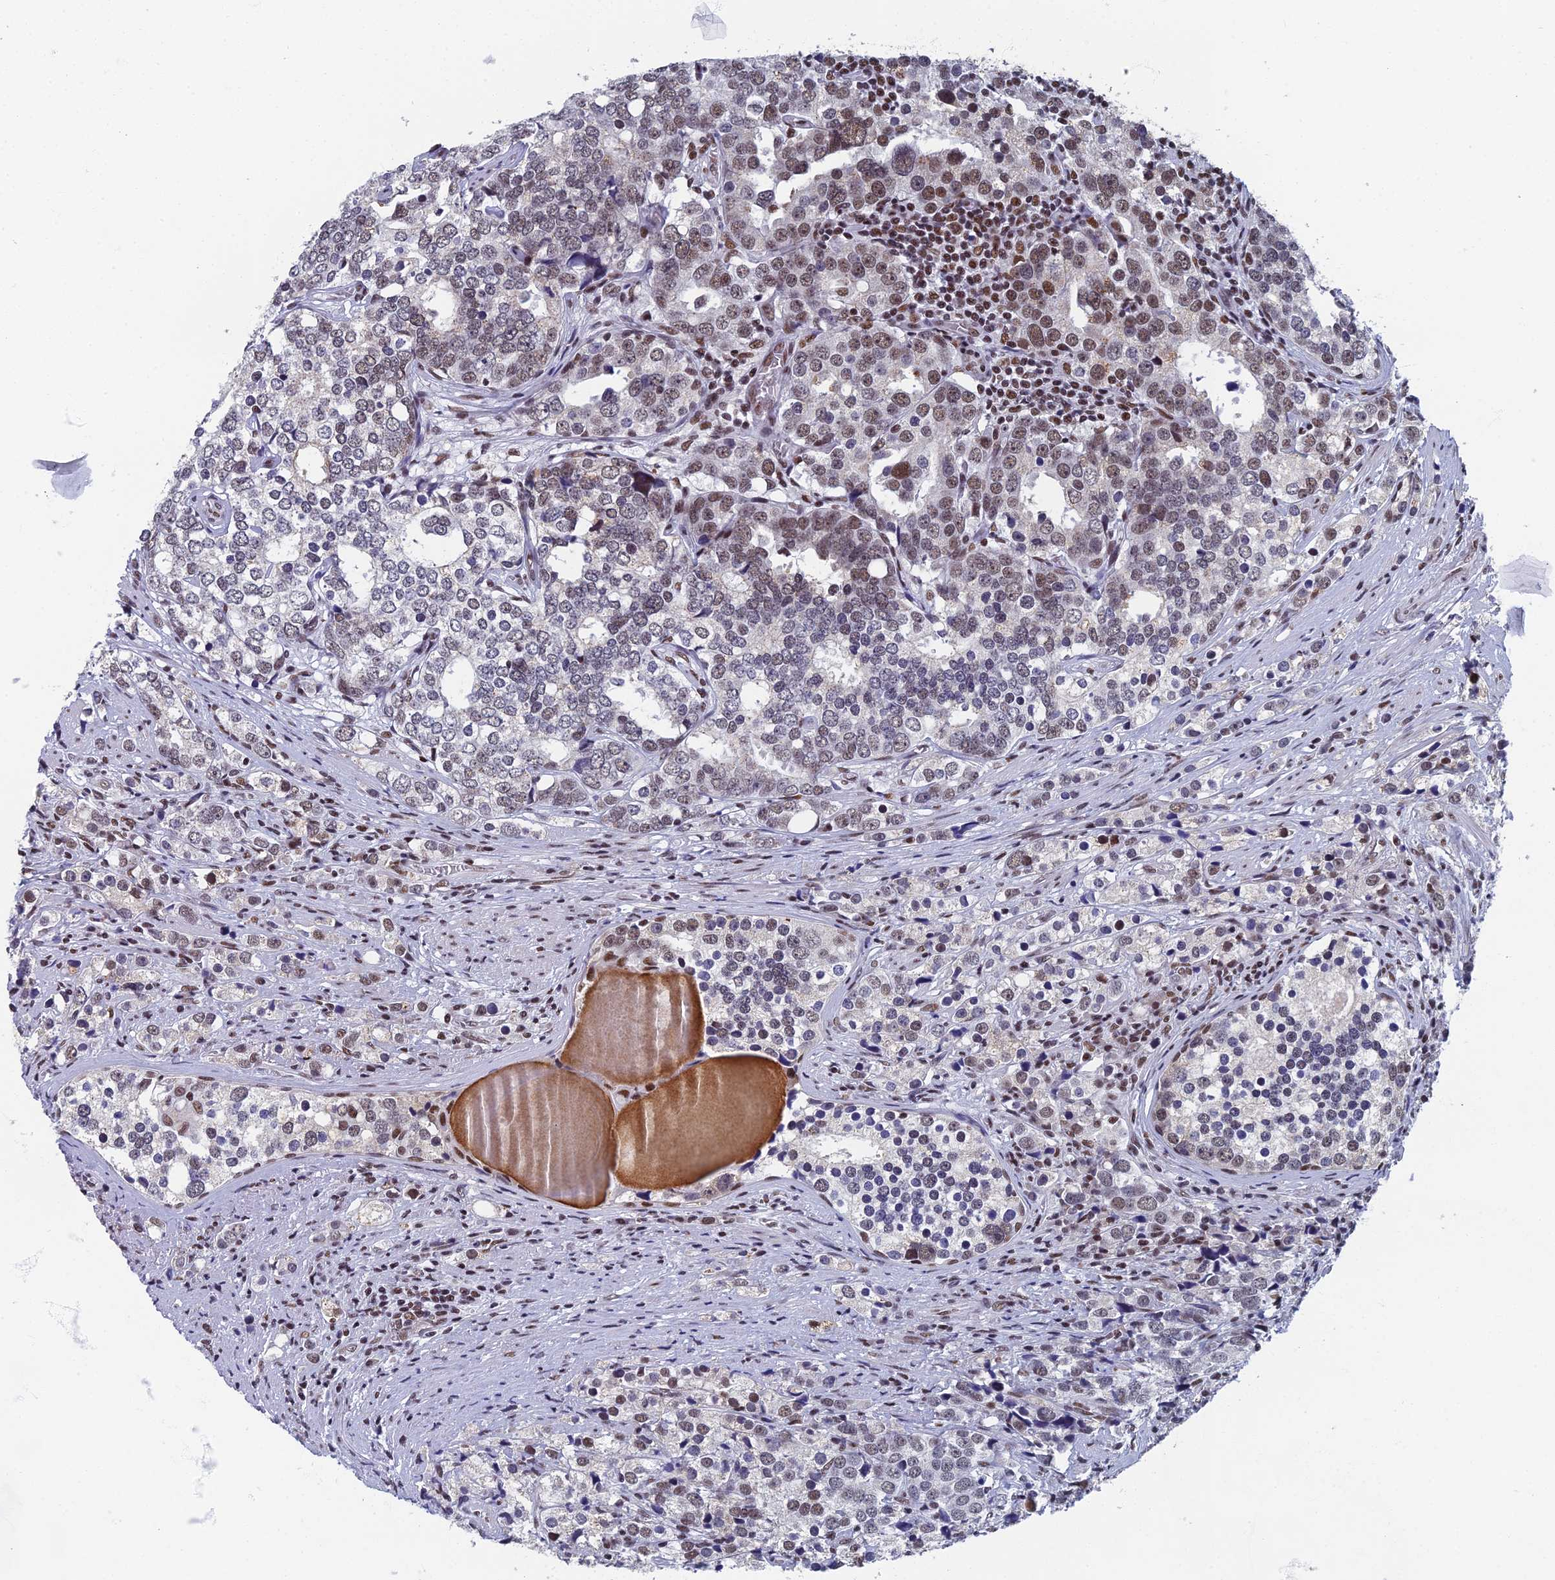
{"staining": {"intensity": "weak", "quantity": "25%-75%", "location": "nuclear"}, "tissue": "prostate cancer", "cell_type": "Tumor cells", "image_type": "cancer", "snomed": [{"axis": "morphology", "description": "Adenocarcinoma, High grade"}, {"axis": "topography", "description": "Prostate"}], "caption": "Prostate cancer (adenocarcinoma (high-grade)) was stained to show a protein in brown. There is low levels of weak nuclear expression in approximately 25%-75% of tumor cells. (IHC, brightfield microscopy, high magnification).", "gene": "TAF13", "patient": {"sex": "male", "age": 71}}